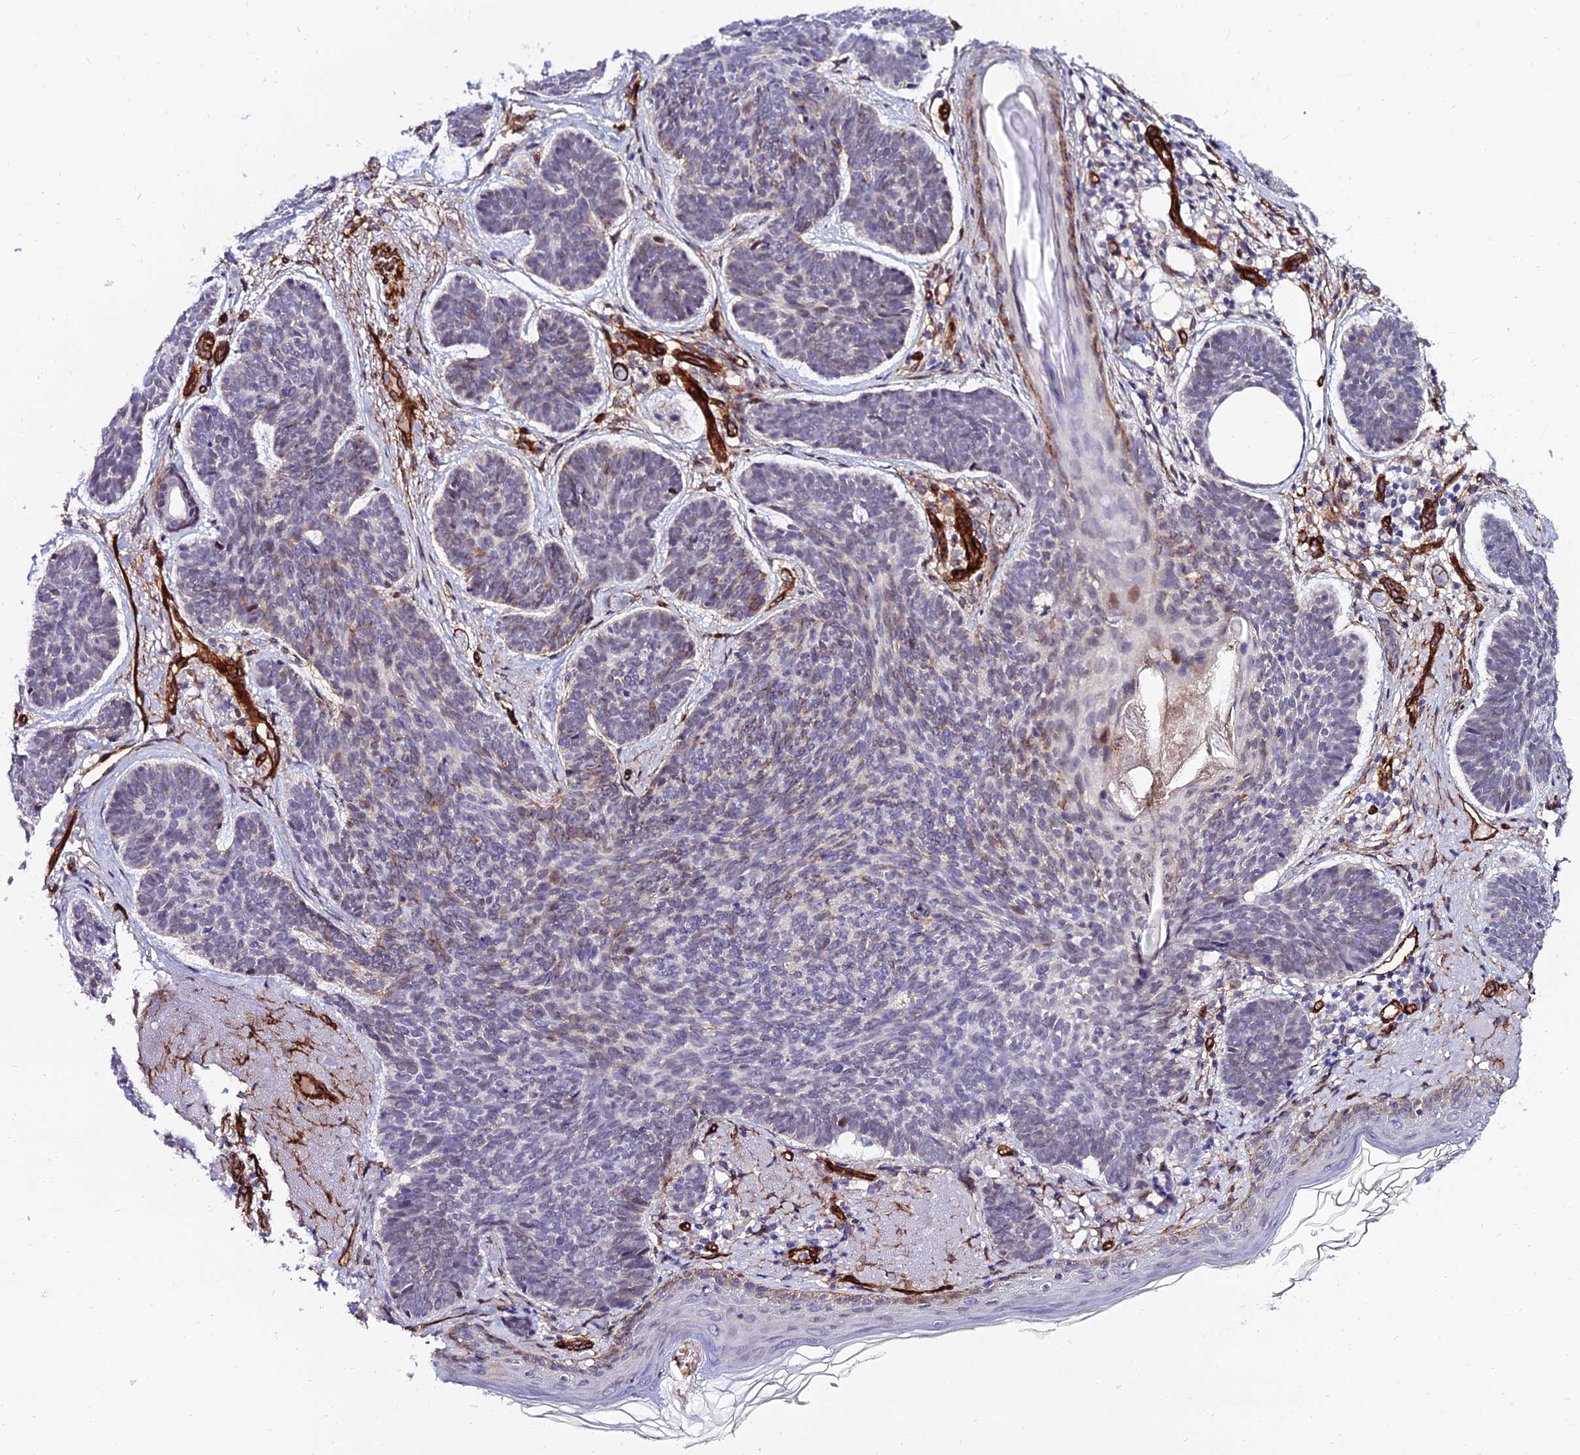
{"staining": {"intensity": "weak", "quantity": "<25%", "location": "cytoplasmic/membranous"}, "tissue": "skin cancer", "cell_type": "Tumor cells", "image_type": "cancer", "snomed": [{"axis": "morphology", "description": "Basal cell carcinoma"}, {"axis": "topography", "description": "Skin"}], "caption": "Immunohistochemical staining of human basal cell carcinoma (skin) demonstrates no significant staining in tumor cells. Brightfield microscopy of immunohistochemistry (IHC) stained with DAB (brown) and hematoxylin (blue), captured at high magnification.", "gene": "ALDH3B2", "patient": {"sex": "female", "age": 74}}